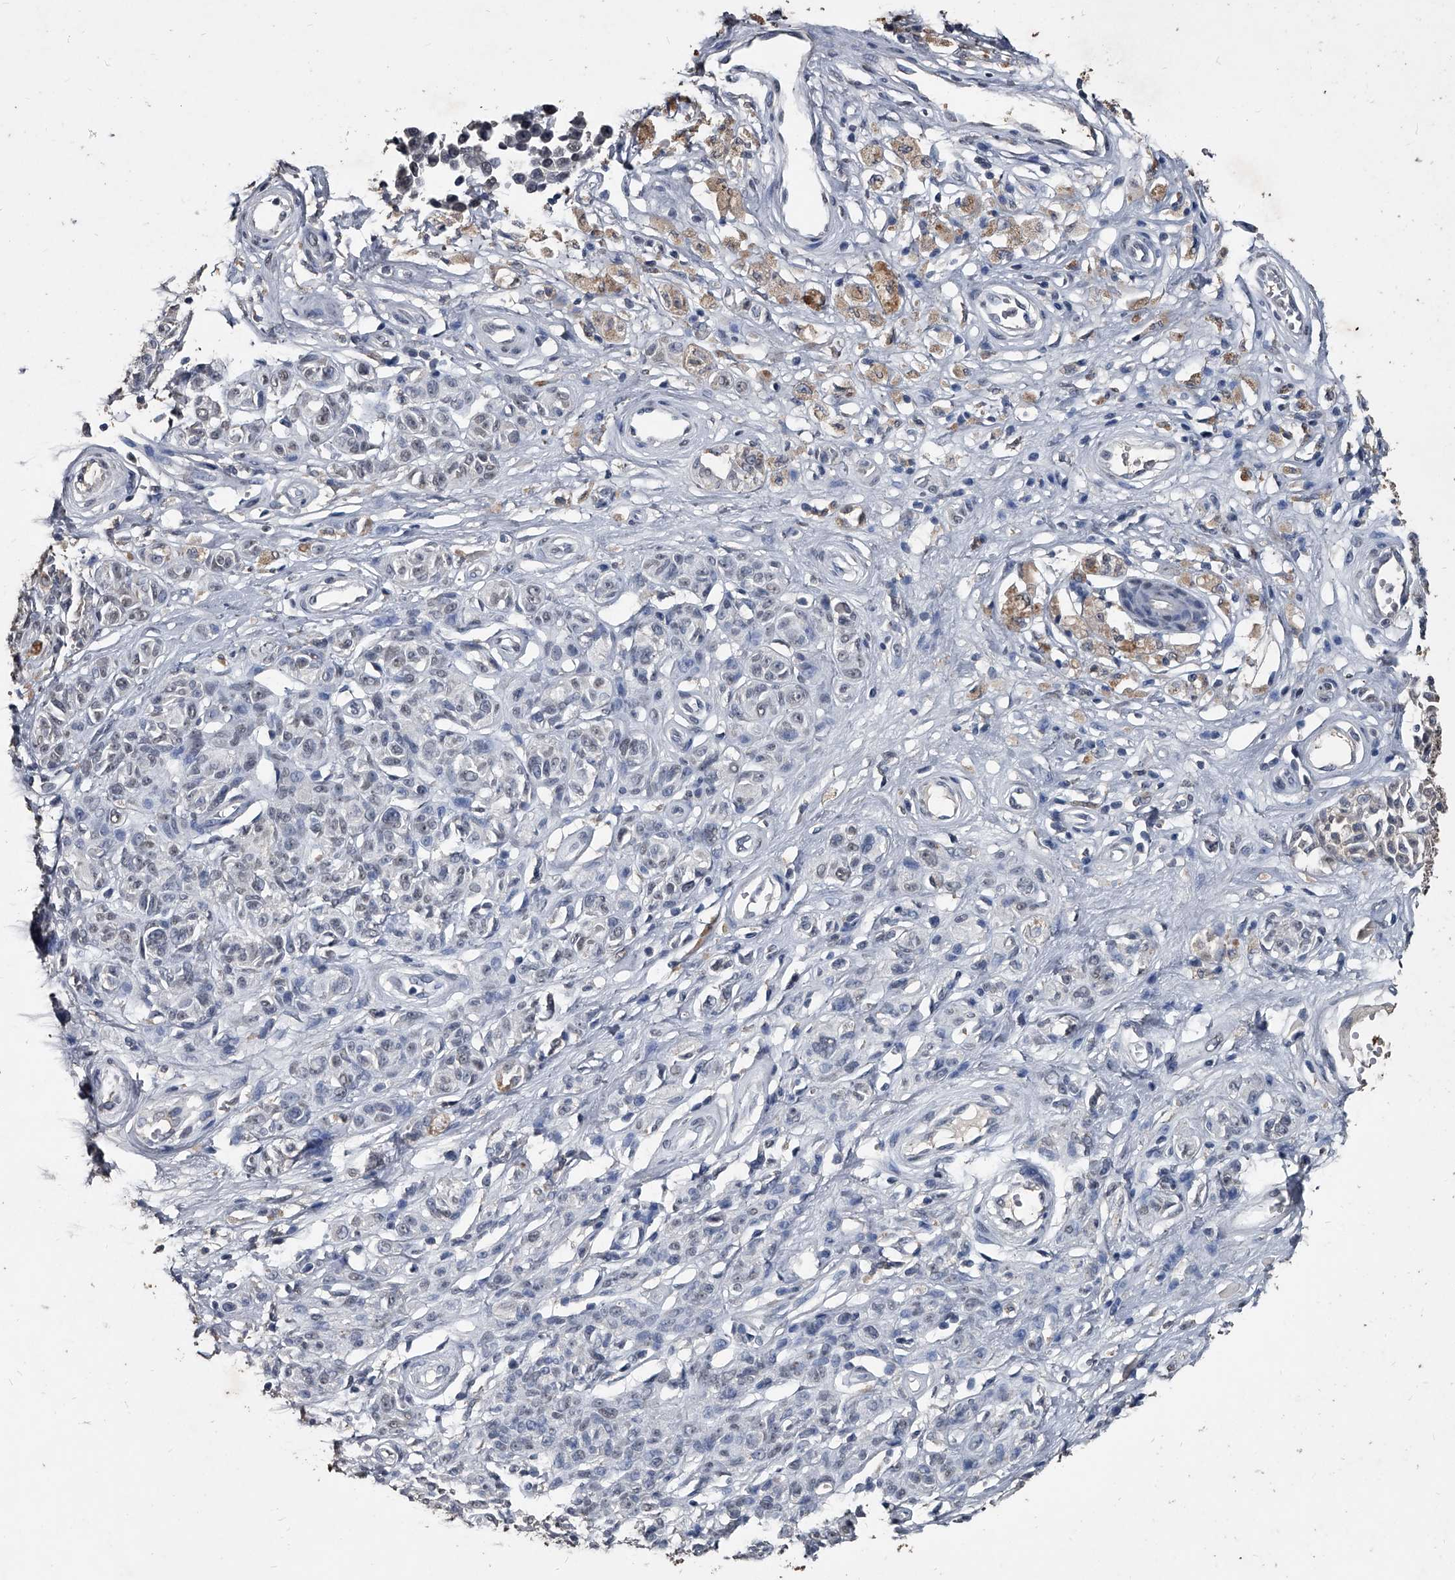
{"staining": {"intensity": "negative", "quantity": "none", "location": "none"}, "tissue": "melanoma", "cell_type": "Tumor cells", "image_type": "cancer", "snomed": [{"axis": "morphology", "description": "Malignant melanoma, NOS"}, {"axis": "topography", "description": "Skin"}], "caption": "A high-resolution micrograph shows immunohistochemistry (IHC) staining of melanoma, which shows no significant staining in tumor cells.", "gene": "MATR3", "patient": {"sex": "female", "age": 64}}